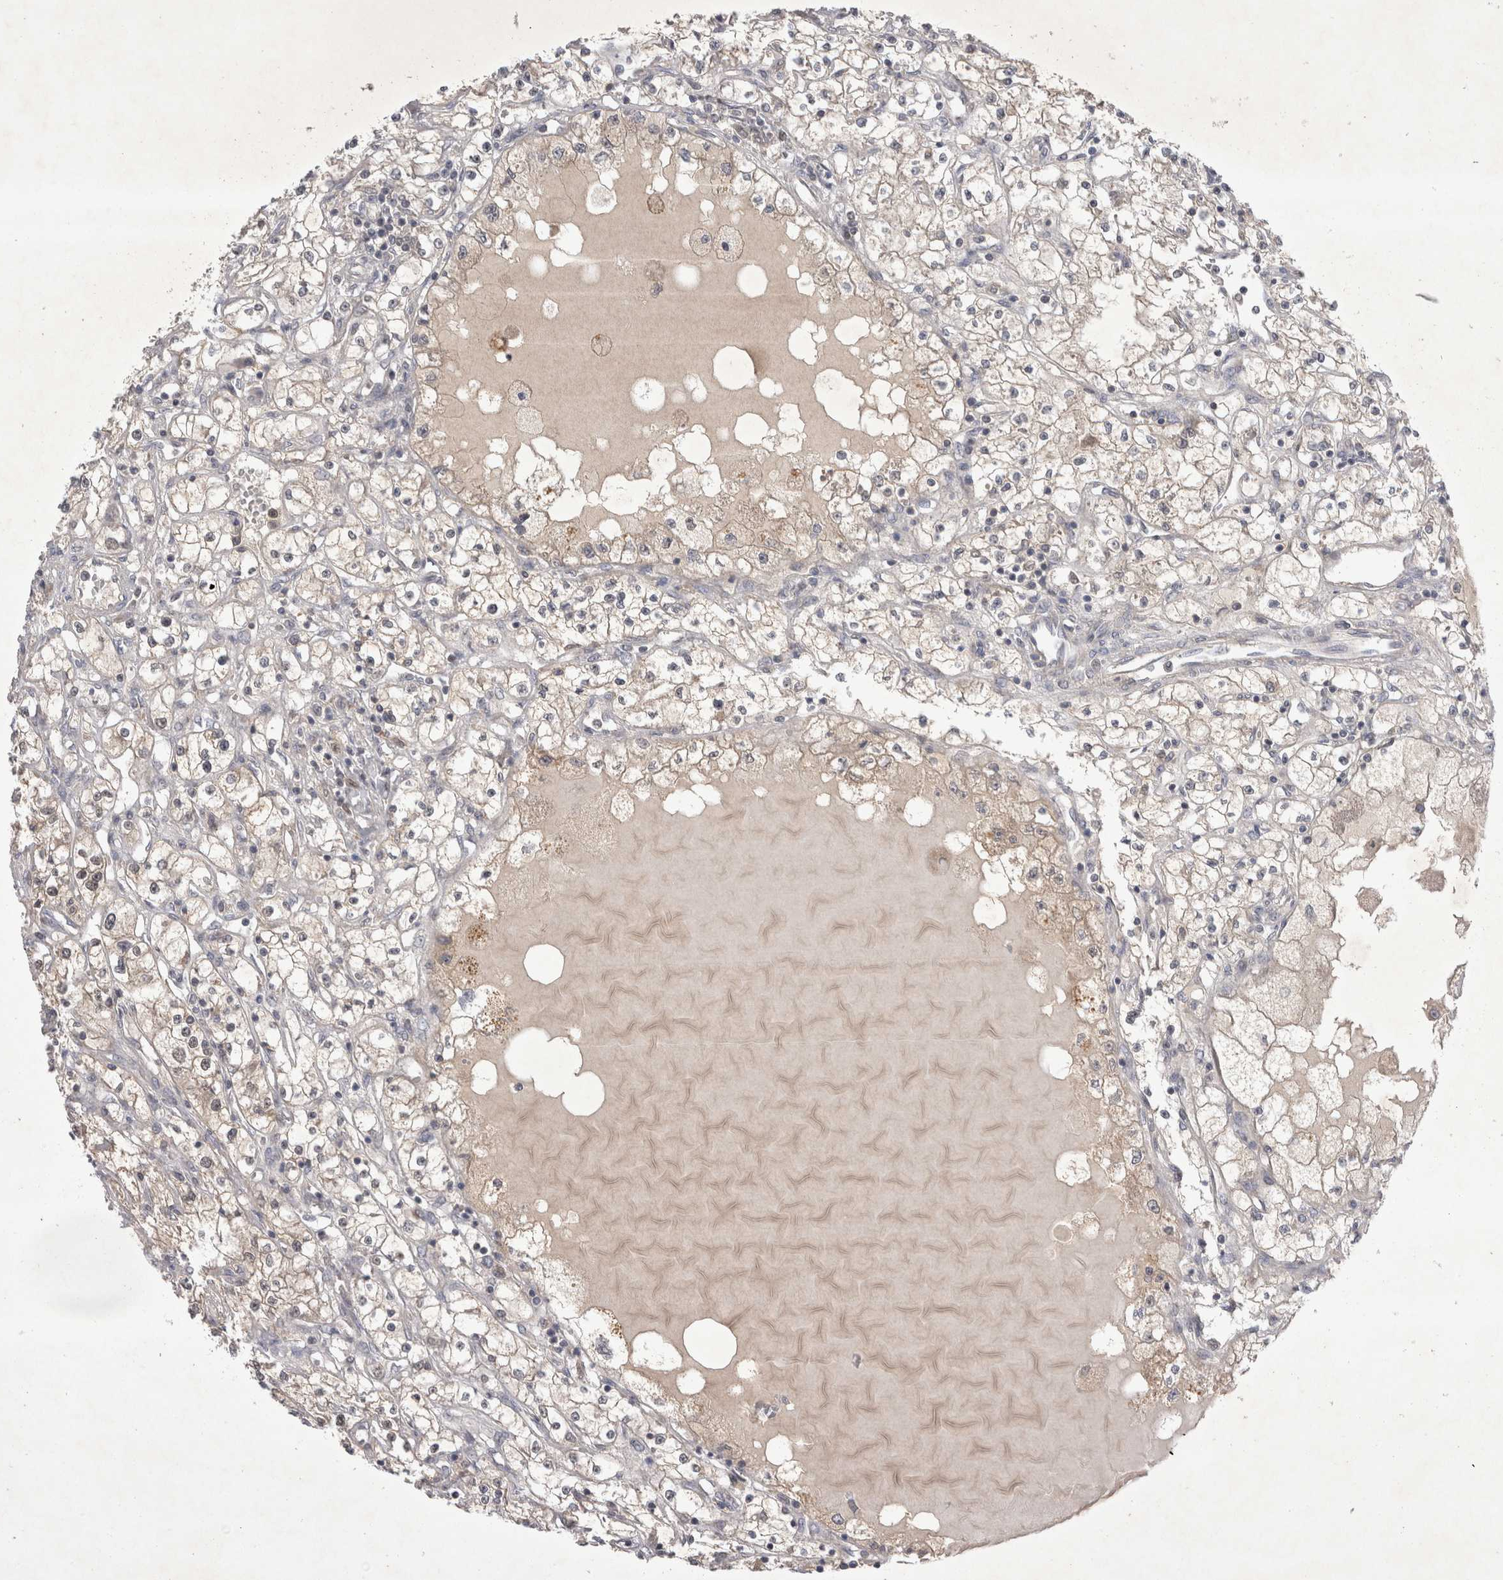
{"staining": {"intensity": "weak", "quantity": "25%-75%", "location": "cytoplasmic/membranous"}, "tissue": "renal cancer", "cell_type": "Tumor cells", "image_type": "cancer", "snomed": [{"axis": "morphology", "description": "Adenocarcinoma, NOS"}, {"axis": "topography", "description": "Kidney"}], "caption": "Human renal cancer stained with a protein marker shows weak staining in tumor cells.", "gene": "SRD5A3", "patient": {"sex": "male", "age": 56}}